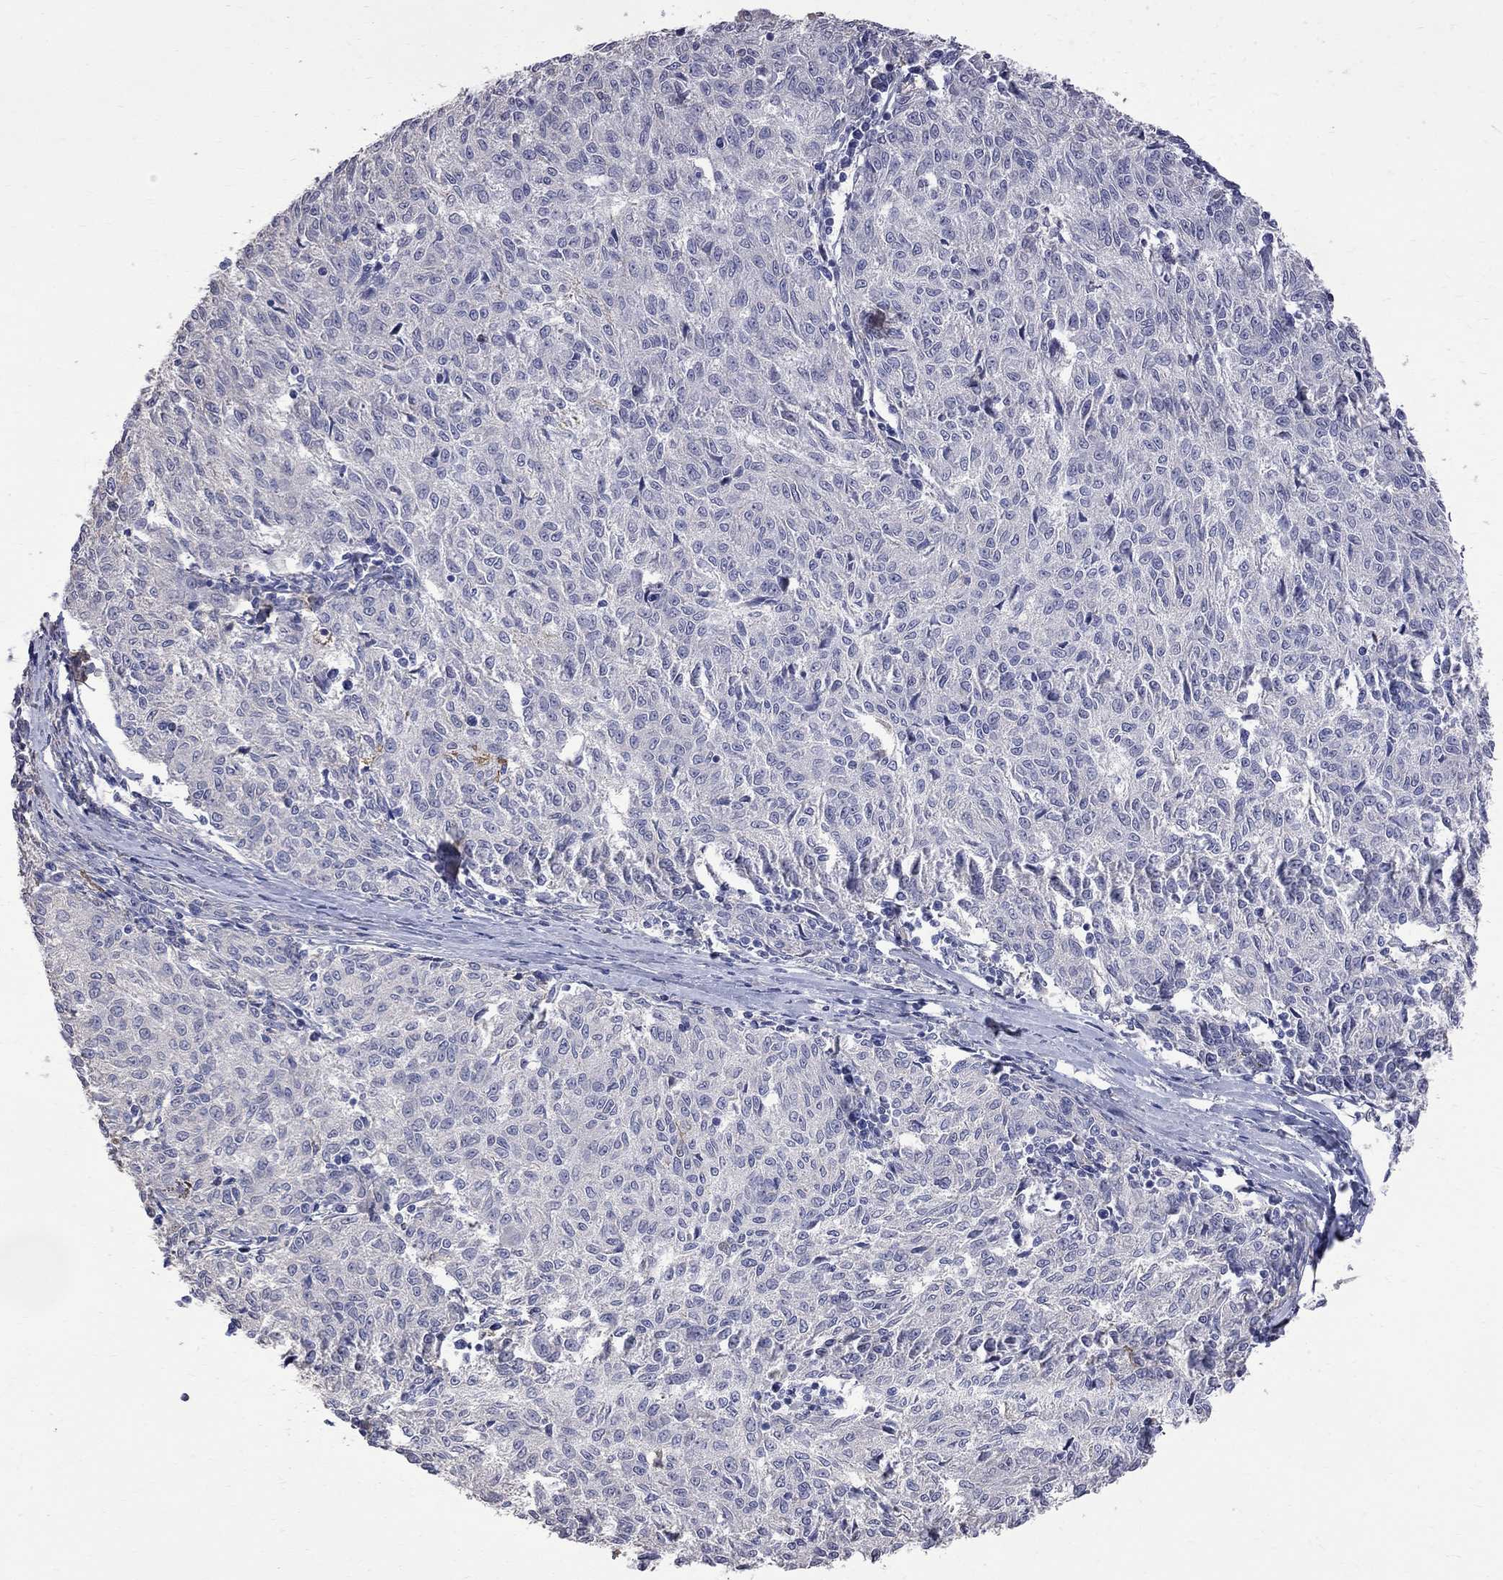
{"staining": {"intensity": "negative", "quantity": "none", "location": "none"}, "tissue": "melanoma", "cell_type": "Tumor cells", "image_type": "cancer", "snomed": [{"axis": "morphology", "description": "Malignant melanoma, NOS"}, {"axis": "topography", "description": "Skin"}], "caption": "Tumor cells are negative for brown protein staining in melanoma.", "gene": "CKAP2", "patient": {"sex": "female", "age": 72}}